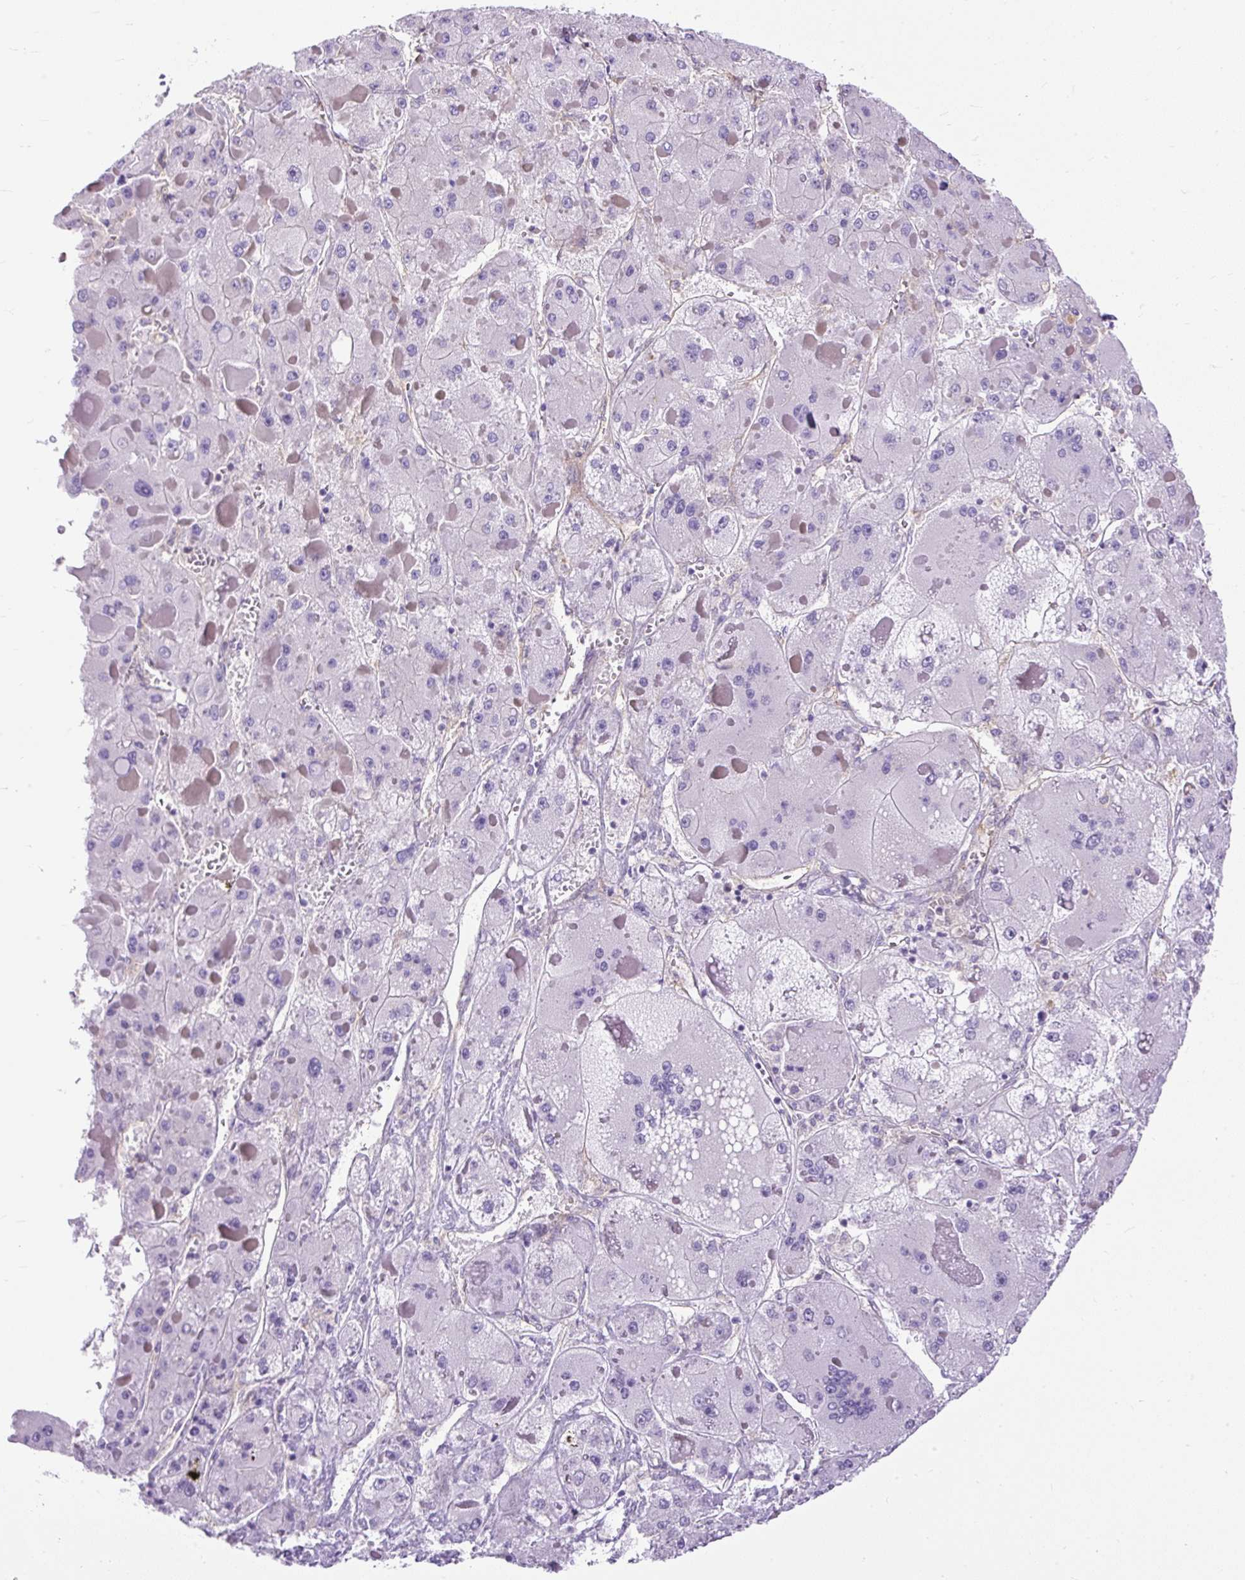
{"staining": {"intensity": "negative", "quantity": "none", "location": "none"}, "tissue": "liver cancer", "cell_type": "Tumor cells", "image_type": "cancer", "snomed": [{"axis": "morphology", "description": "Carcinoma, Hepatocellular, NOS"}, {"axis": "topography", "description": "Liver"}], "caption": "Immunohistochemistry (IHC) image of neoplastic tissue: liver cancer (hepatocellular carcinoma) stained with DAB reveals no significant protein expression in tumor cells.", "gene": "MAP1S", "patient": {"sex": "female", "age": 73}}